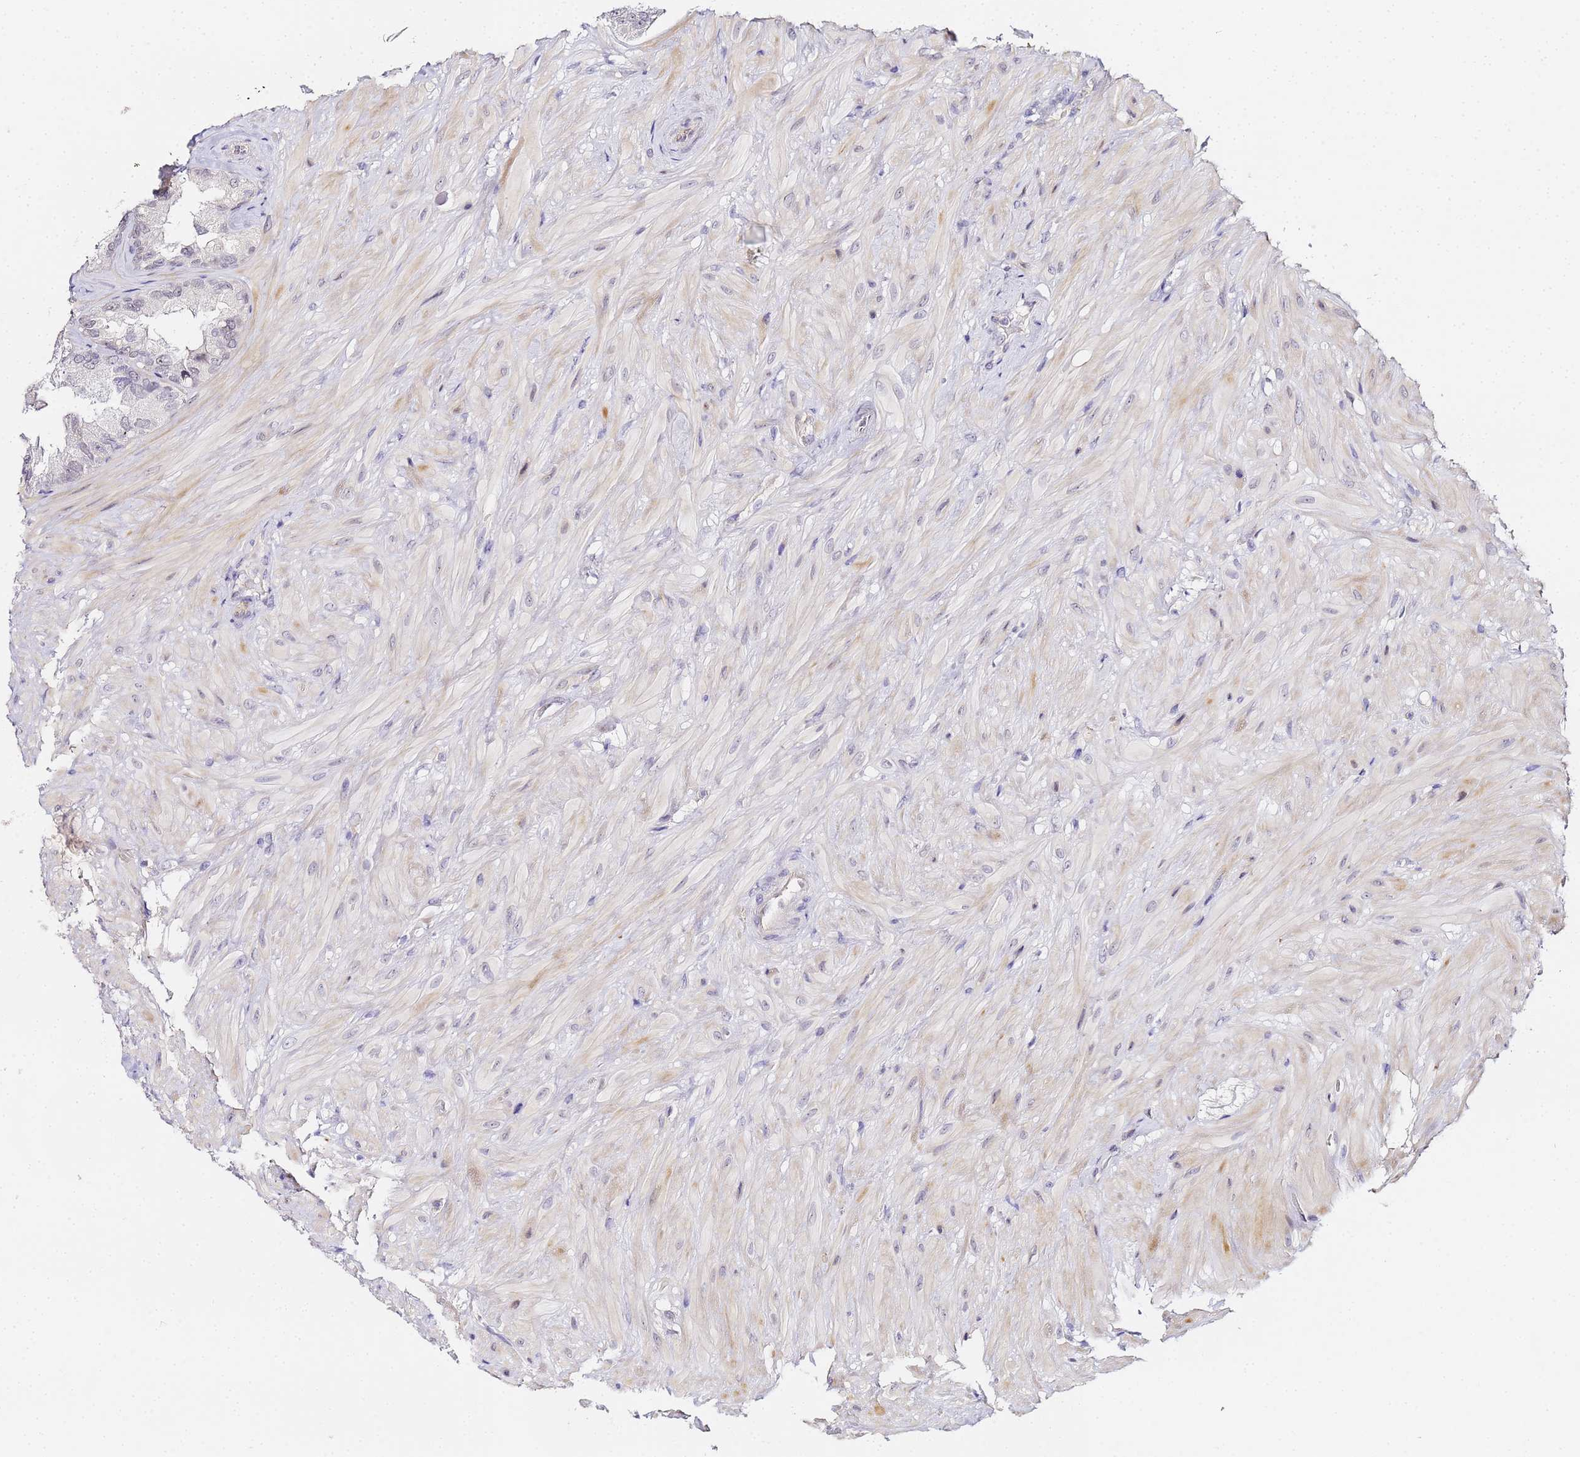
{"staining": {"intensity": "negative", "quantity": "none", "location": "none"}, "tissue": "seminal vesicle", "cell_type": "Glandular cells", "image_type": "normal", "snomed": [{"axis": "morphology", "description": "Normal tissue, NOS"}, {"axis": "topography", "description": "Seminal veicle"}, {"axis": "topography", "description": "Peripheral nerve tissue"}], "caption": "IHC micrograph of normal human seminal vesicle stained for a protein (brown), which reveals no expression in glandular cells.", "gene": "LSM3", "patient": {"sex": "male", "age": 67}}